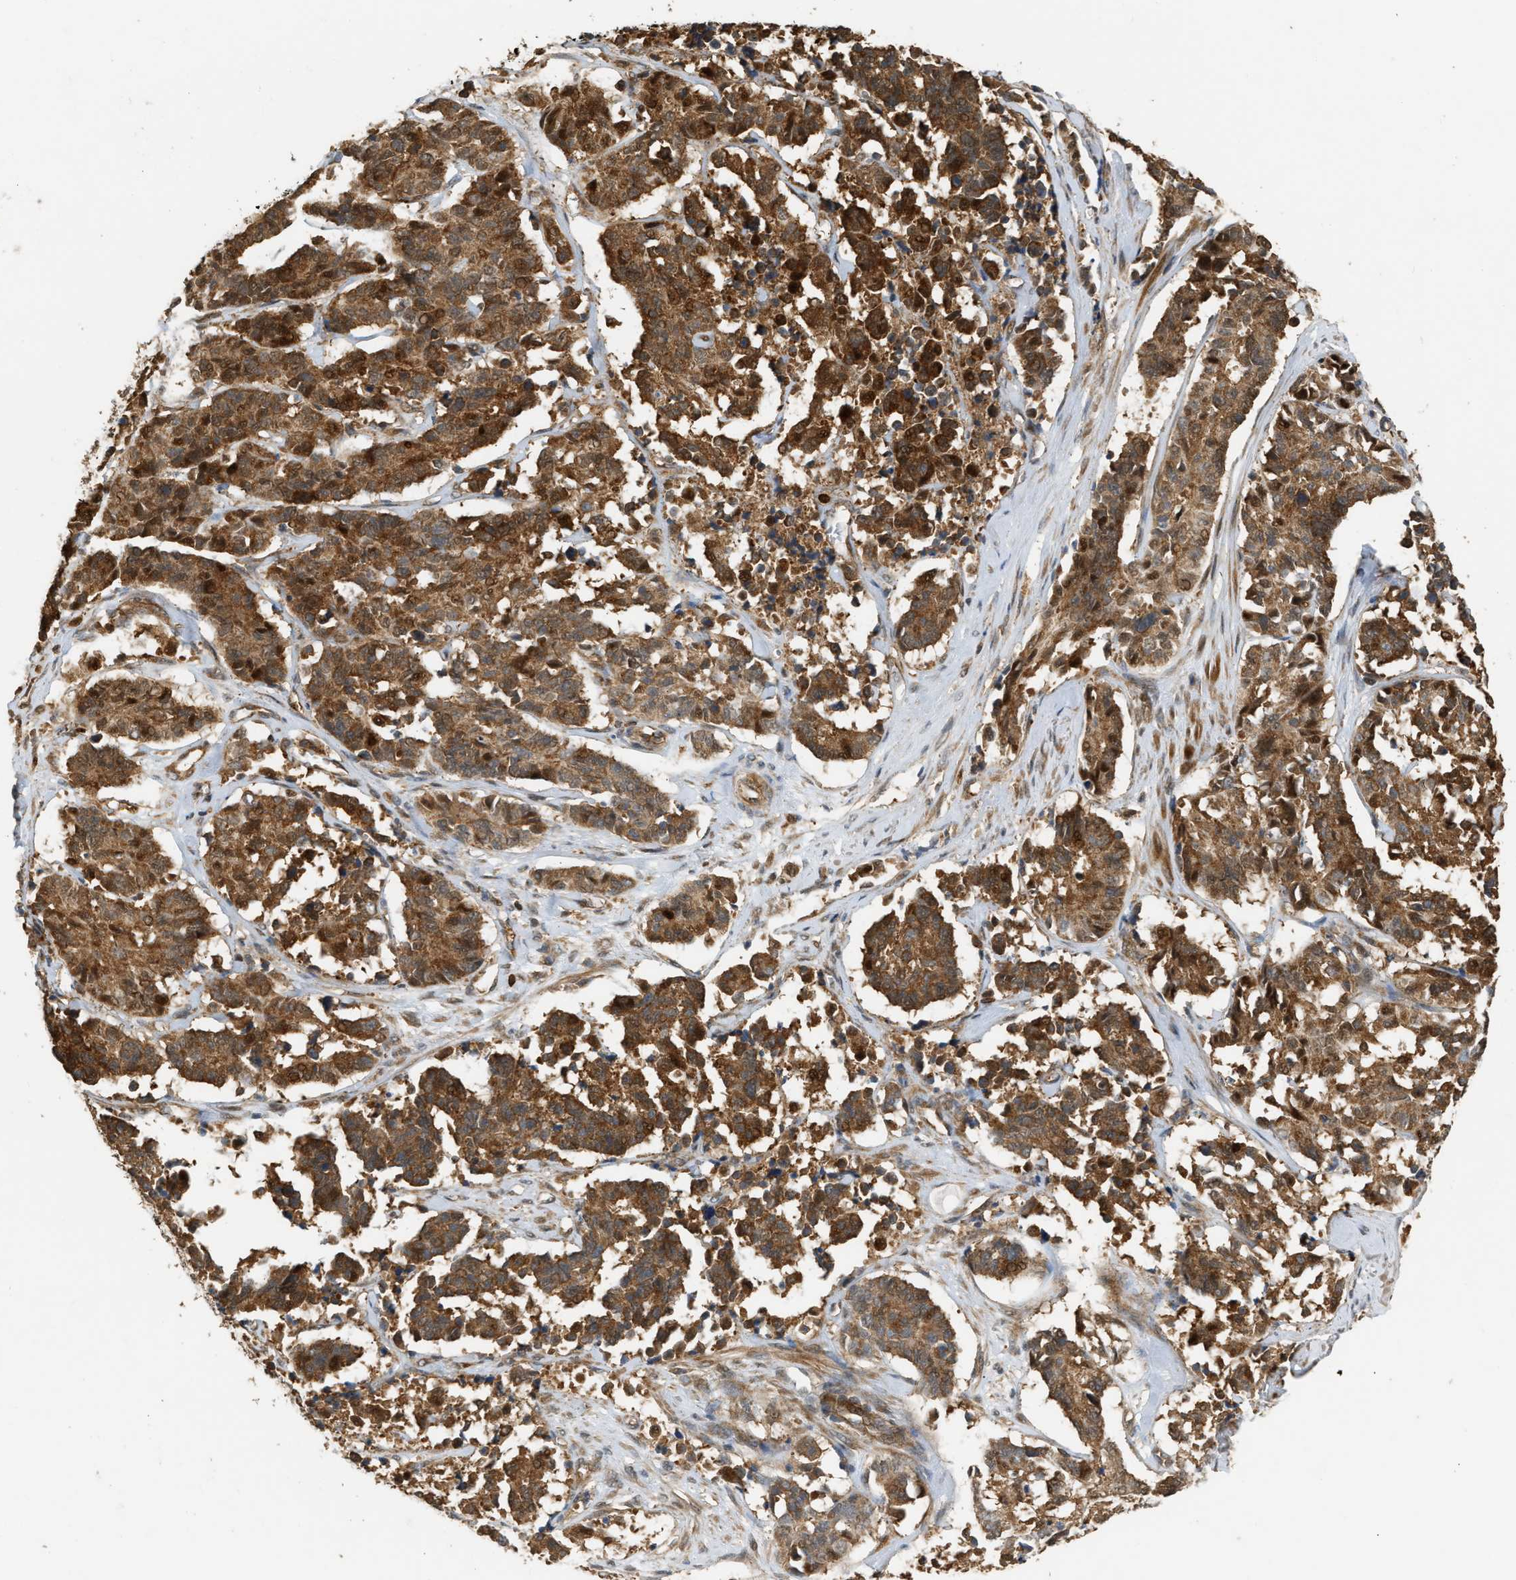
{"staining": {"intensity": "strong", "quantity": ">75%", "location": "cytoplasmic/membranous"}, "tissue": "cervical cancer", "cell_type": "Tumor cells", "image_type": "cancer", "snomed": [{"axis": "morphology", "description": "Squamous cell carcinoma, NOS"}, {"axis": "topography", "description": "Cervix"}], "caption": "Immunohistochemical staining of cervical cancer demonstrates strong cytoplasmic/membranous protein staining in approximately >75% of tumor cells.", "gene": "GOPC", "patient": {"sex": "female", "age": 35}}